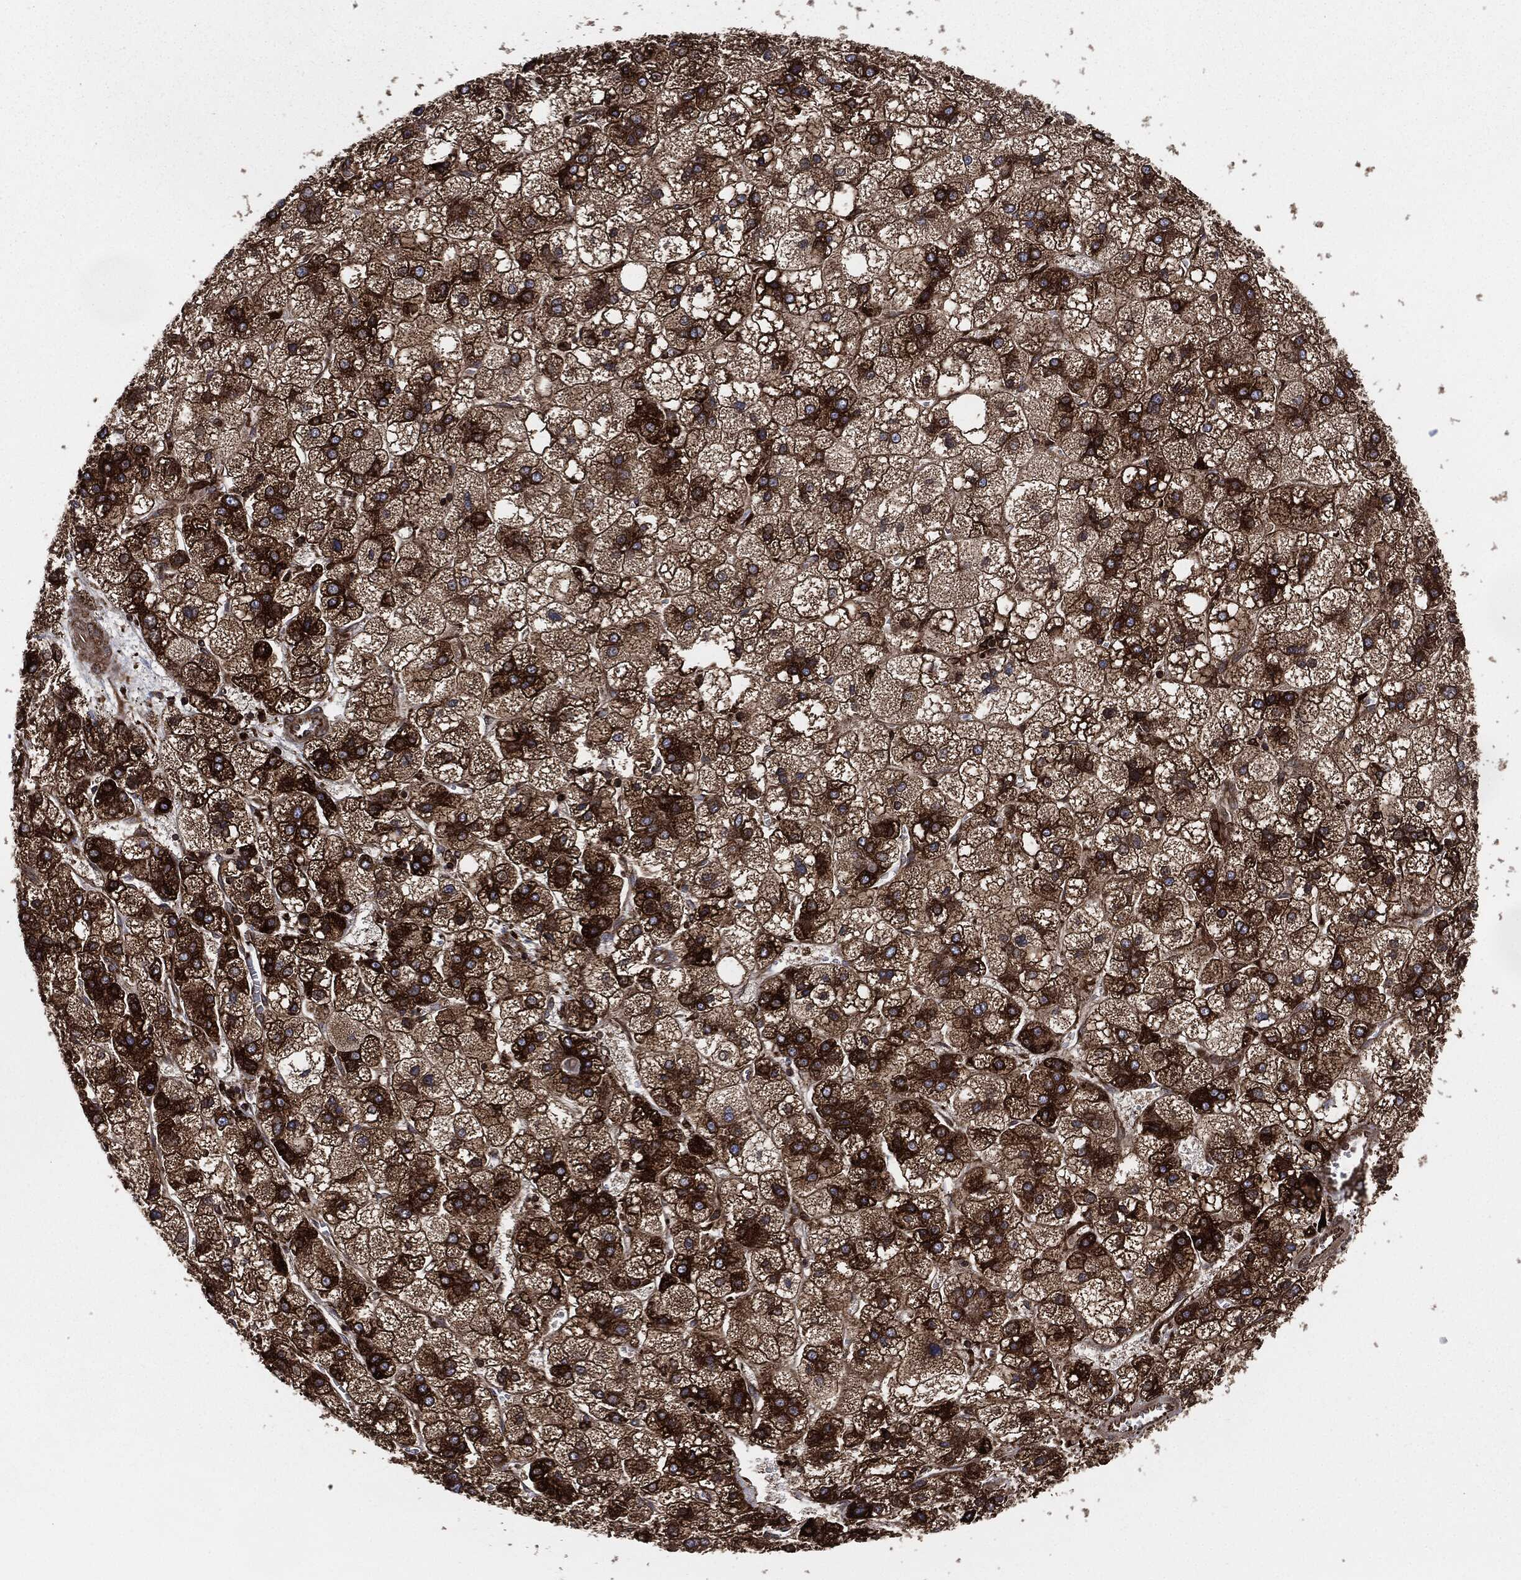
{"staining": {"intensity": "strong", "quantity": "25%-75%", "location": "cytoplasmic/membranous"}, "tissue": "liver cancer", "cell_type": "Tumor cells", "image_type": "cancer", "snomed": [{"axis": "morphology", "description": "Carcinoma, Hepatocellular, NOS"}, {"axis": "topography", "description": "Liver"}], "caption": "Liver hepatocellular carcinoma was stained to show a protein in brown. There is high levels of strong cytoplasmic/membranous staining in approximately 25%-75% of tumor cells.", "gene": "CALR", "patient": {"sex": "male", "age": 73}}